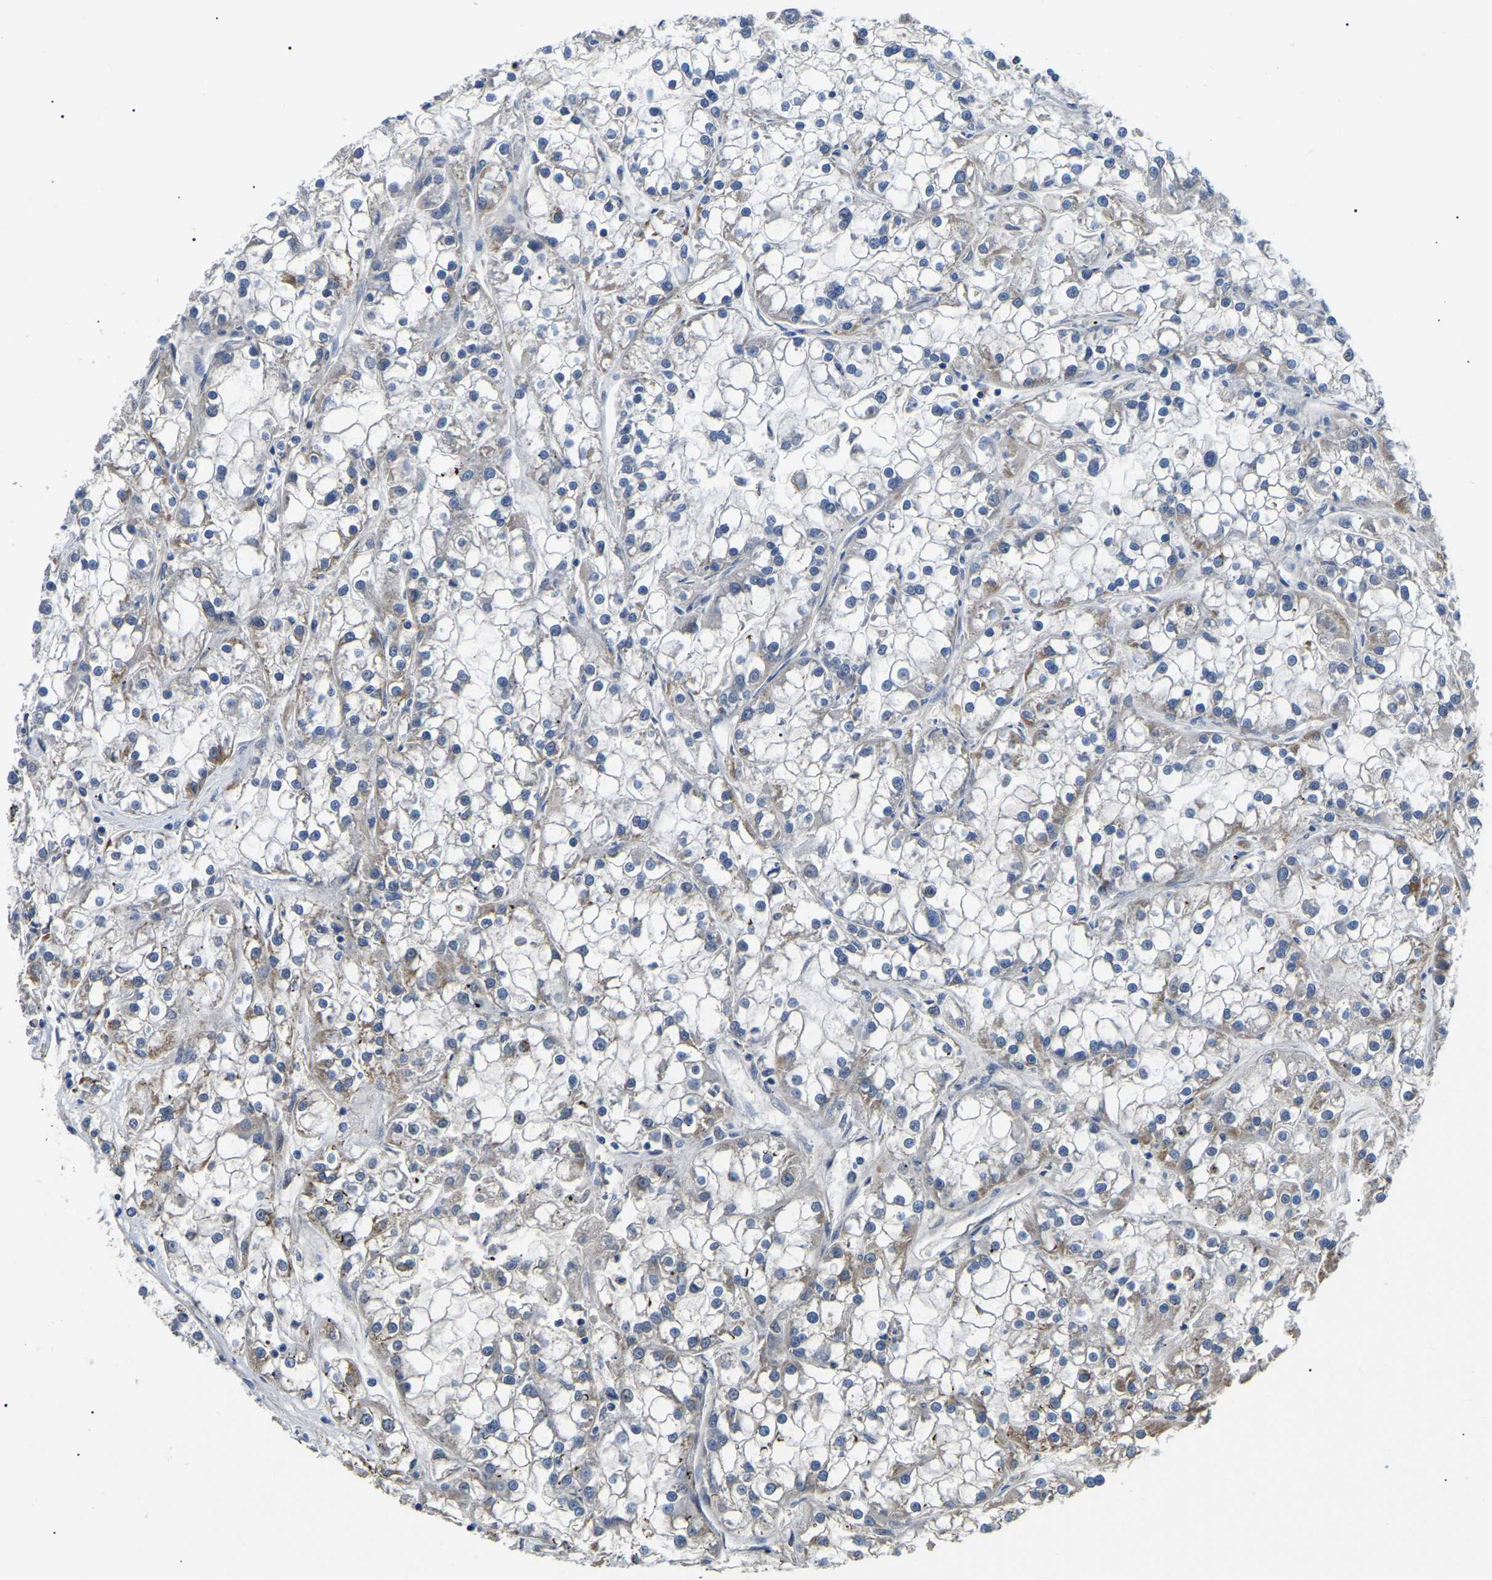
{"staining": {"intensity": "moderate", "quantity": "<25%", "location": "cytoplasmic/membranous"}, "tissue": "renal cancer", "cell_type": "Tumor cells", "image_type": "cancer", "snomed": [{"axis": "morphology", "description": "Adenocarcinoma, NOS"}, {"axis": "topography", "description": "Kidney"}], "caption": "Renal cancer (adenocarcinoma) stained for a protein shows moderate cytoplasmic/membranous positivity in tumor cells.", "gene": "PPM1E", "patient": {"sex": "female", "age": 52}}